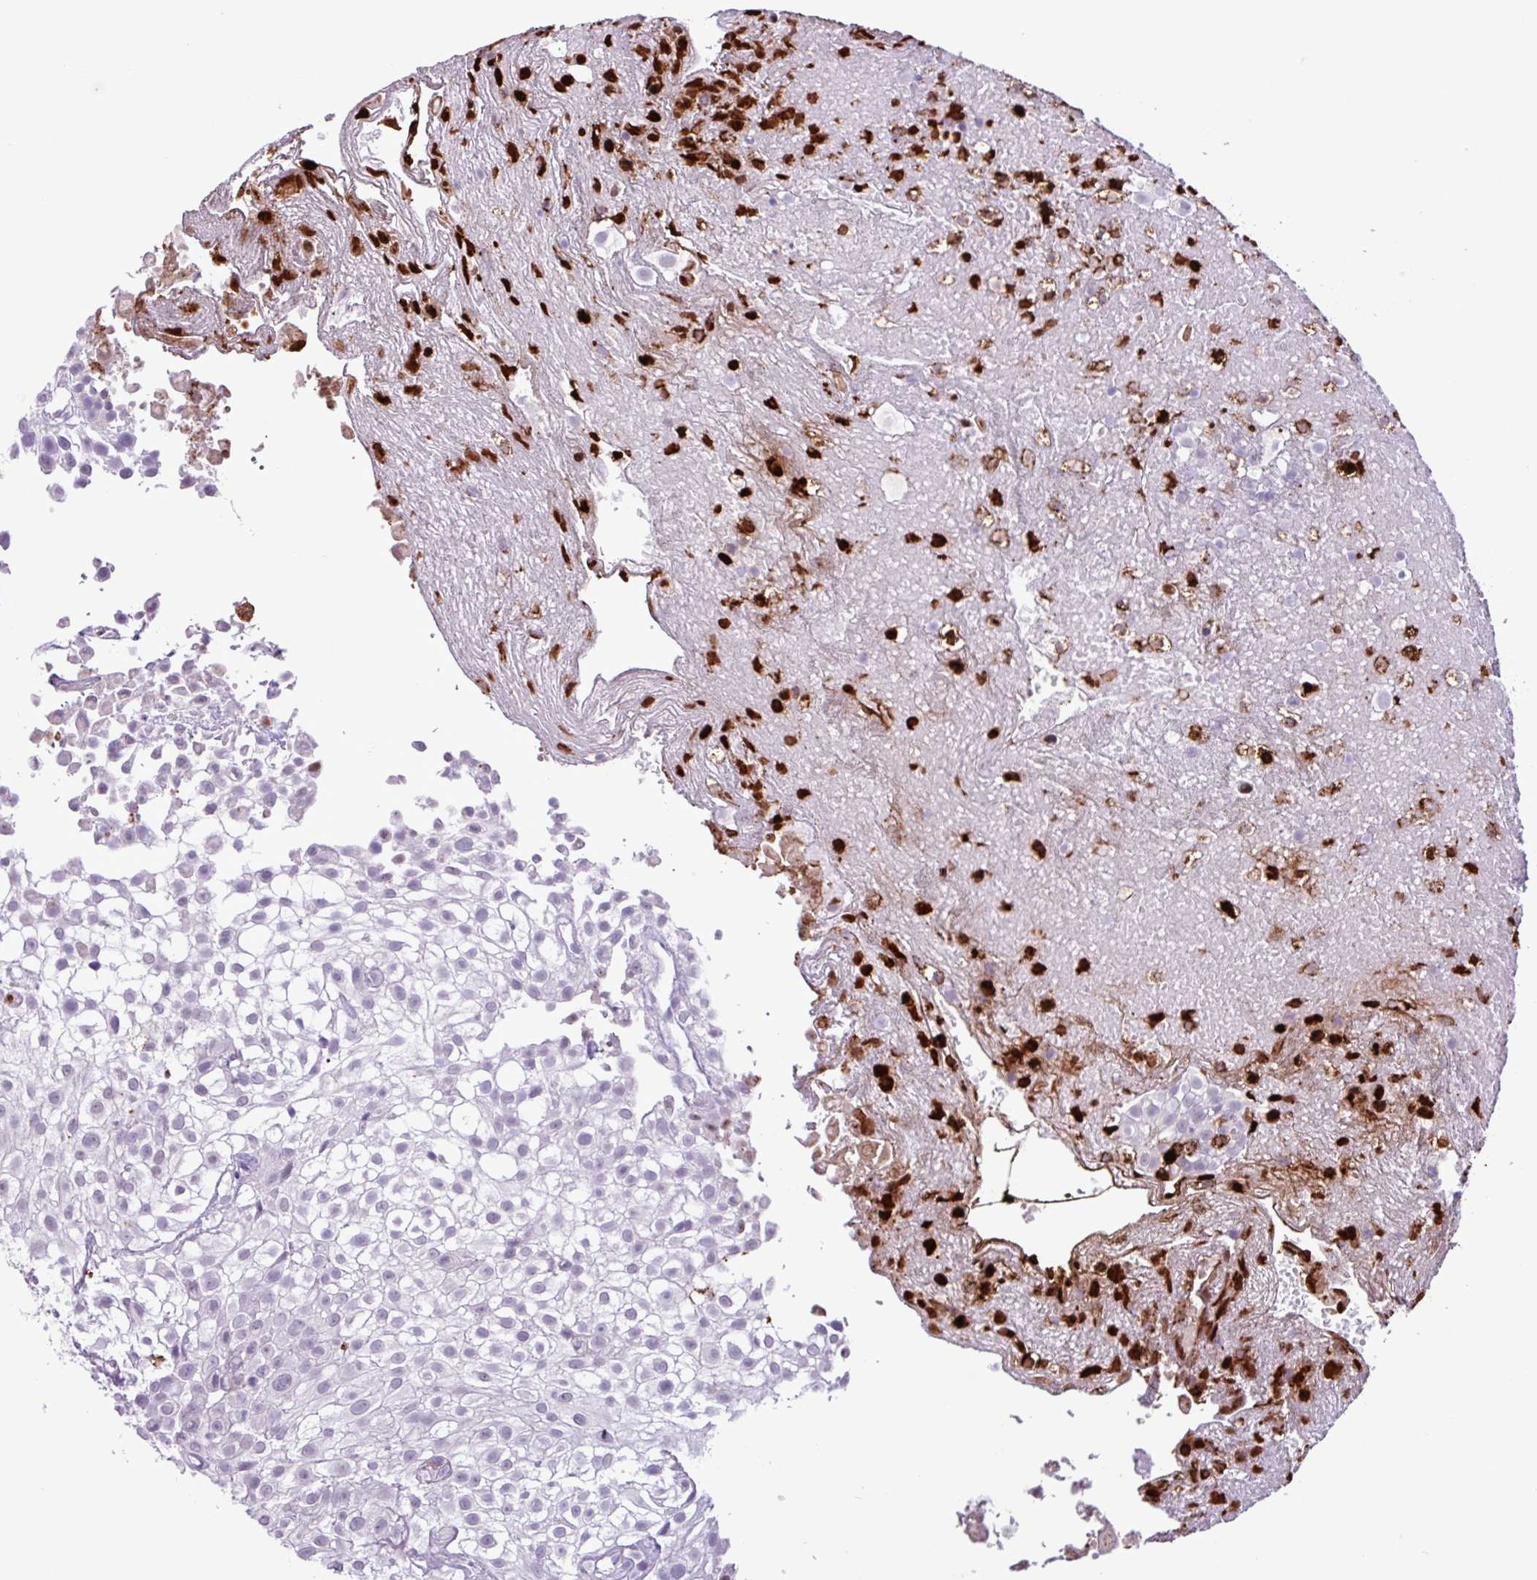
{"staining": {"intensity": "negative", "quantity": "none", "location": "none"}, "tissue": "urothelial cancer", "cell_type": "Tumor cells", "image_type": "cancer", "snomed": [{"axis": "morphology", "description": "Urothelial carcinoma, High grade"}, {"axis": "topography", "description": "Urinary bladder"}], "caption": "IHC micrograph of human urothelial carcinoma (high-grade) stained for a protein (brown), which shows no positivity in tumor cells. Nuclei are stained in blue.", "gene": "TMEM178A", "patient": {"sex": "male", "age": 56}}